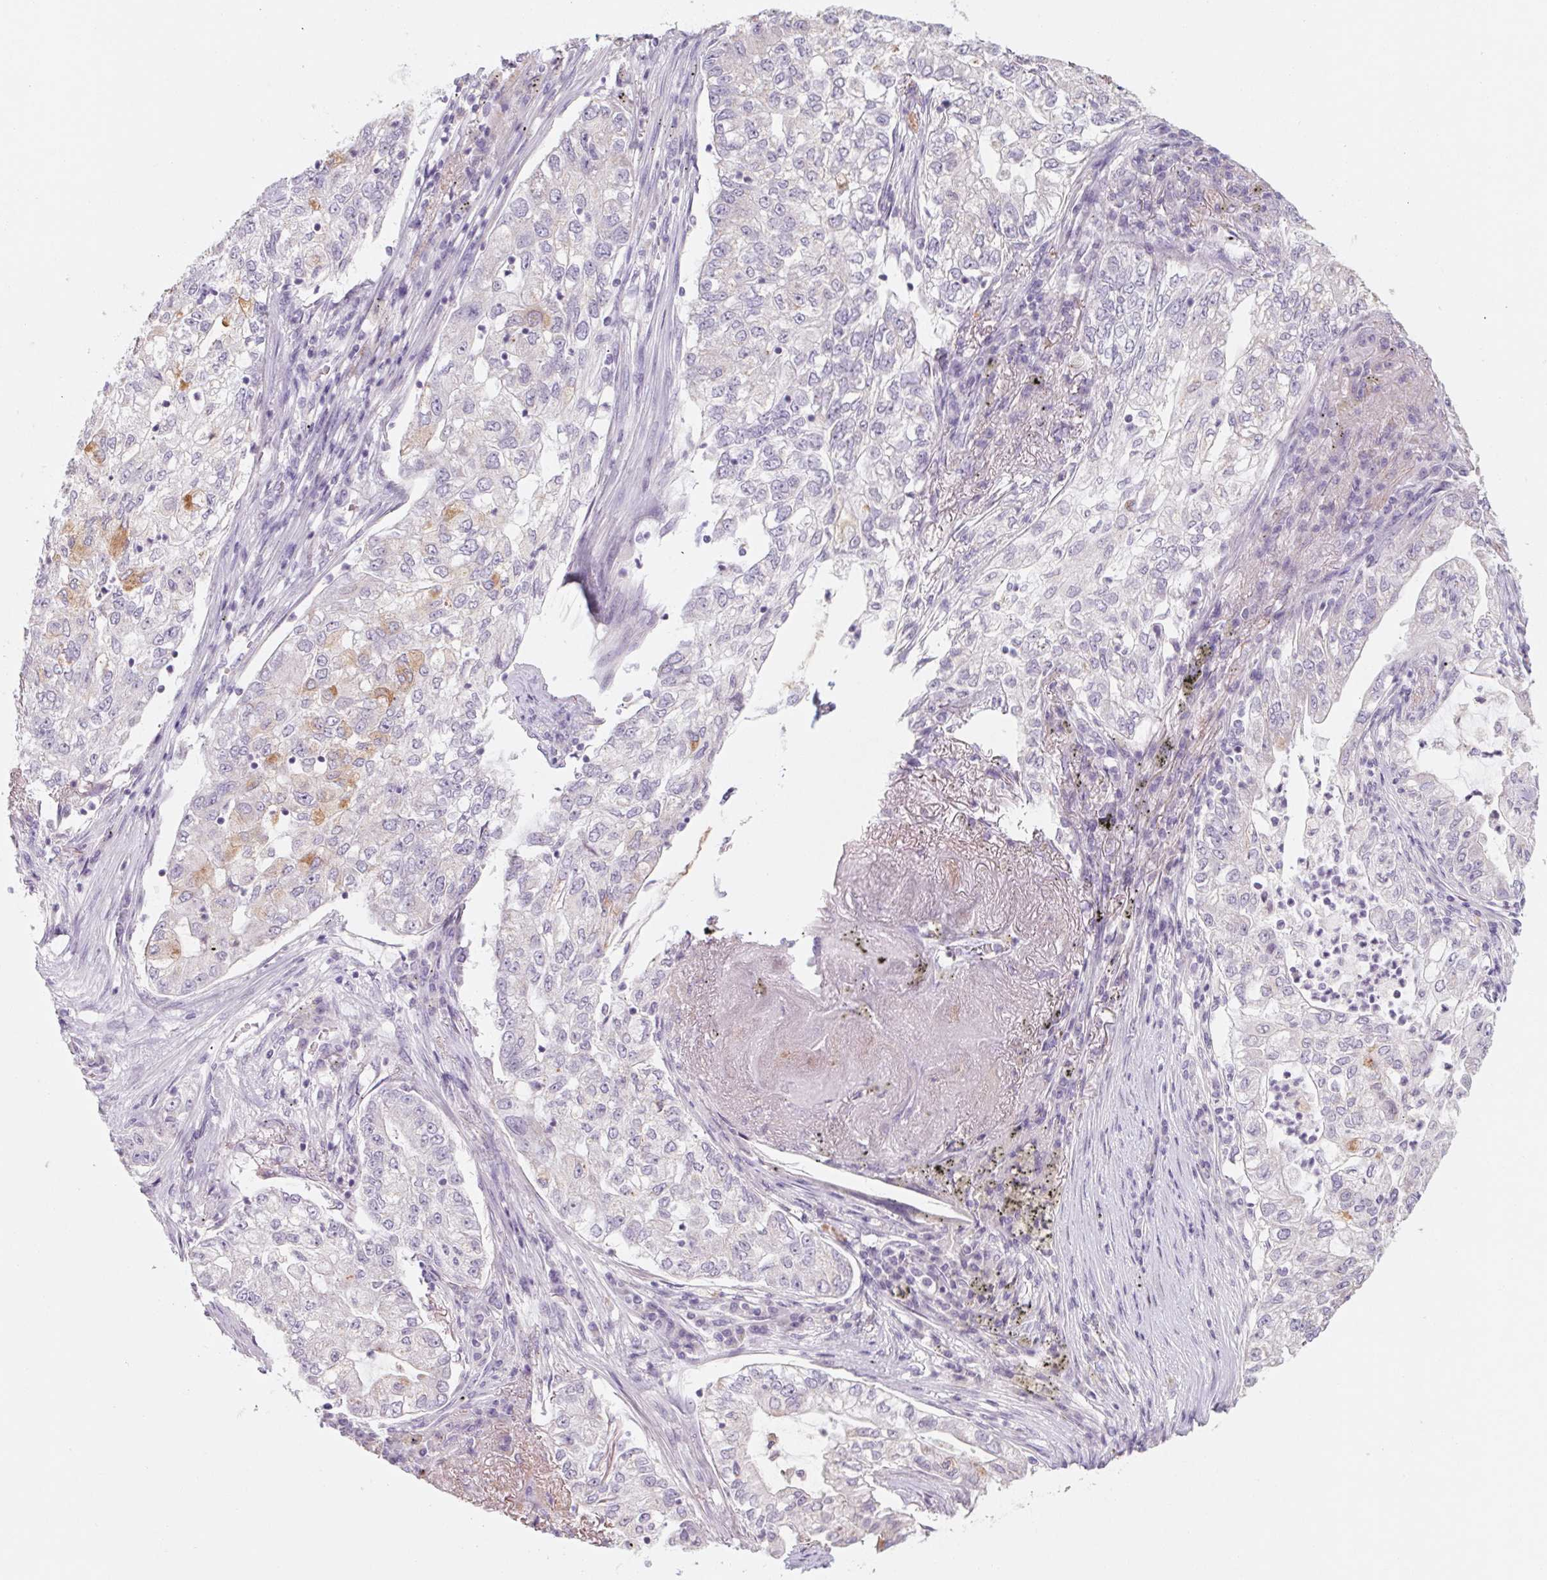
{"staining": {"intensity": "weak", "quantity": "<25%", "location": "cytoplasmic/membranous"}, "tissue": "lung cancer", "cell_type": "Tumor cells", "image_type": "cancer", "snomed": [{"axis": "morphology", "description": "Adenocarcinoma, NOS"}, {"axis": "topography", "description": "Lung"}], "caption": "High magnification brightfield microscopy of lung cancer (adenocarcinoma) stained with DAB (brown) and counterstained with hematoxylin (blue): tumor cells show no significant positivity. (DAB immunohistochemistry (IHC) with hematoxylin counter stain).", "gene": "POU1F1", "patient": {"sex": "female", "age": 73}}